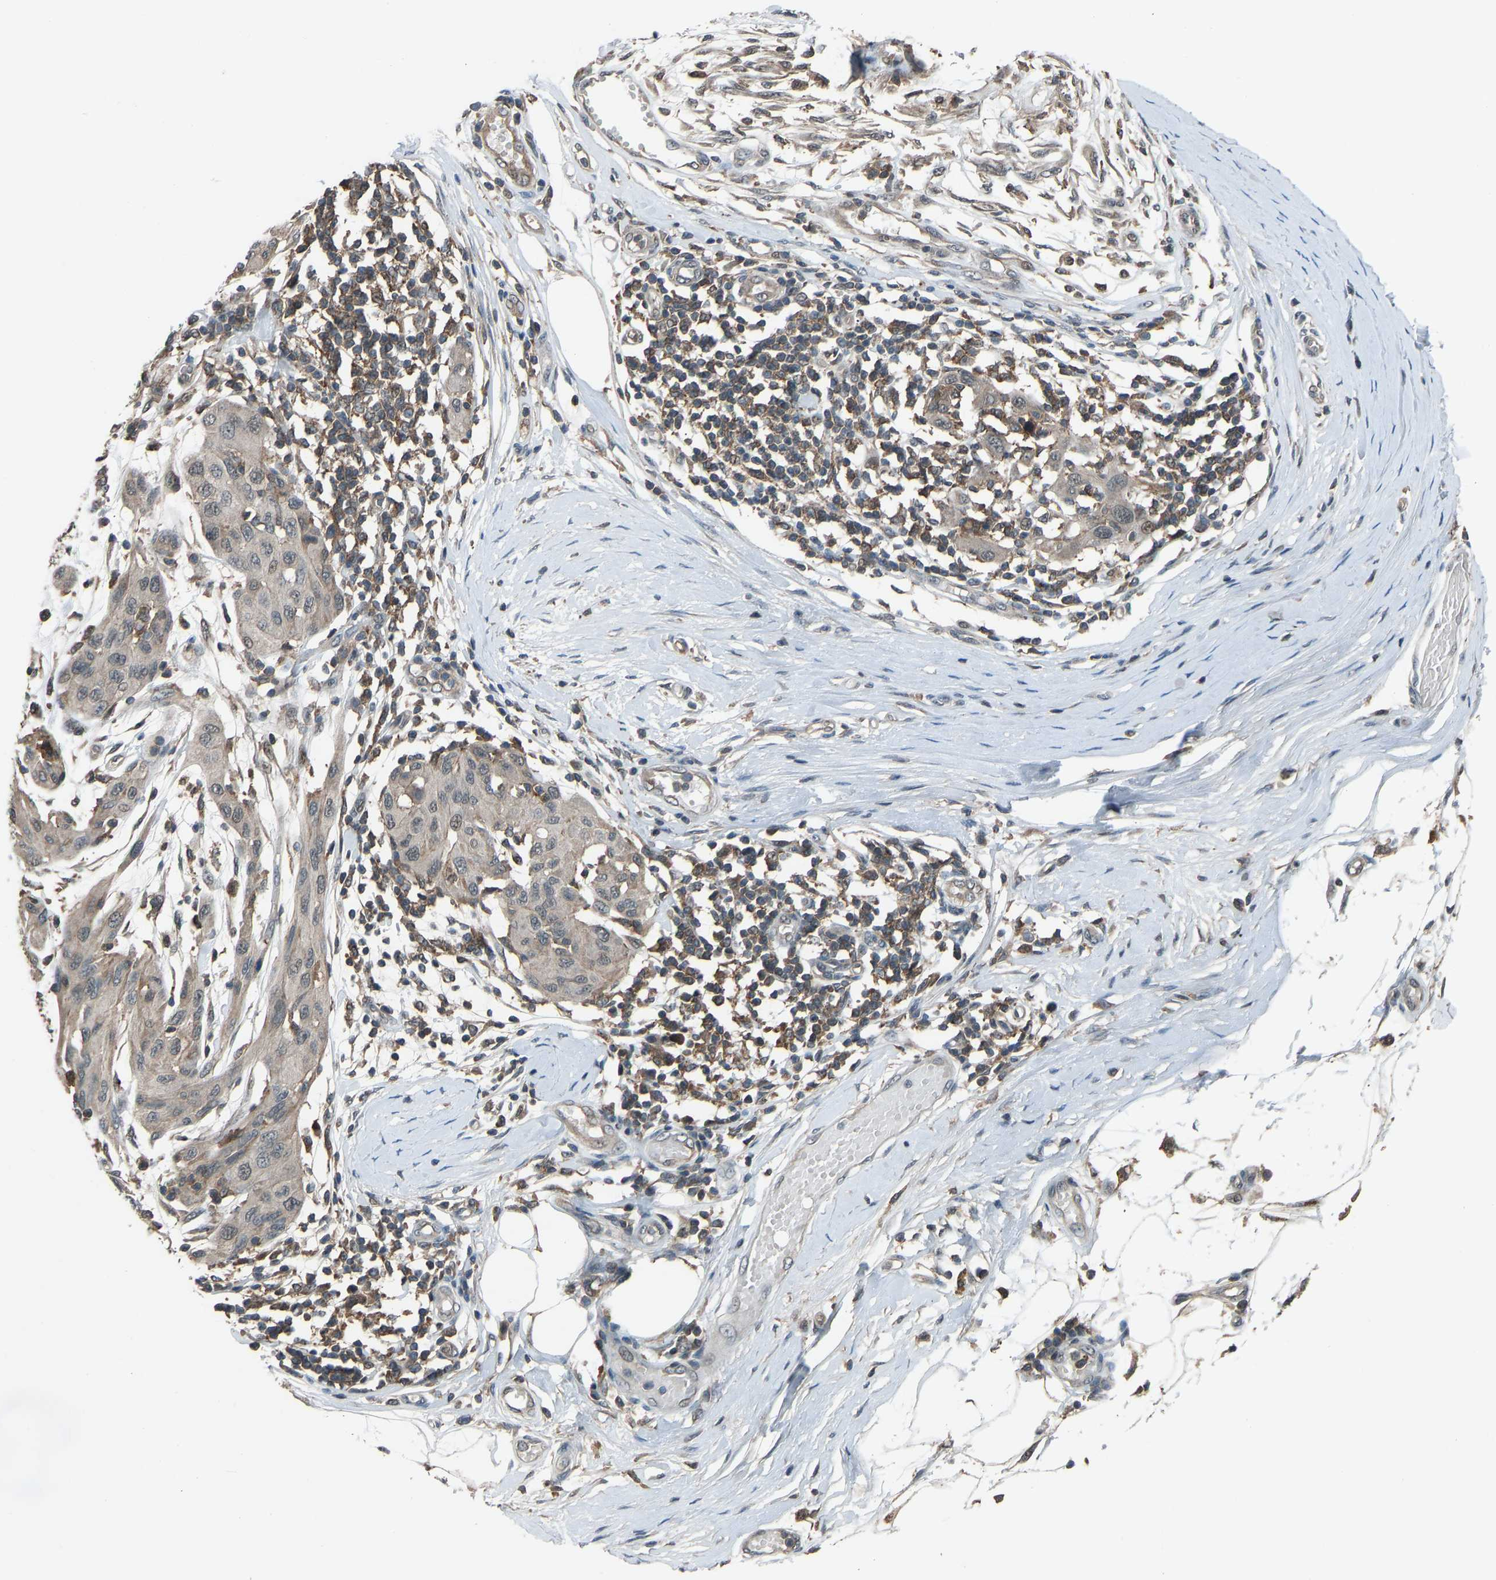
{"staining": {"intensity": "negative", "quantity": "none", "location": "none"}, "tissue": "melanoma", "cell_type": "Tumor cells", "image_type": "cancer", "snomed": [{"axis": "morphology", "description": "Normal tissue, NOS"}, {"axis": "morphology", "description": "Malignant melanoma, NOS"}, {"axis": "topography", "description": "Skin"}], "caption": "This is an immunohistochemistry photomicrograph of malignant melanoma. There is no staining in tumor cells.", "gene": "SLC43A1", "patient": {"sex": "male", "age": 62}}